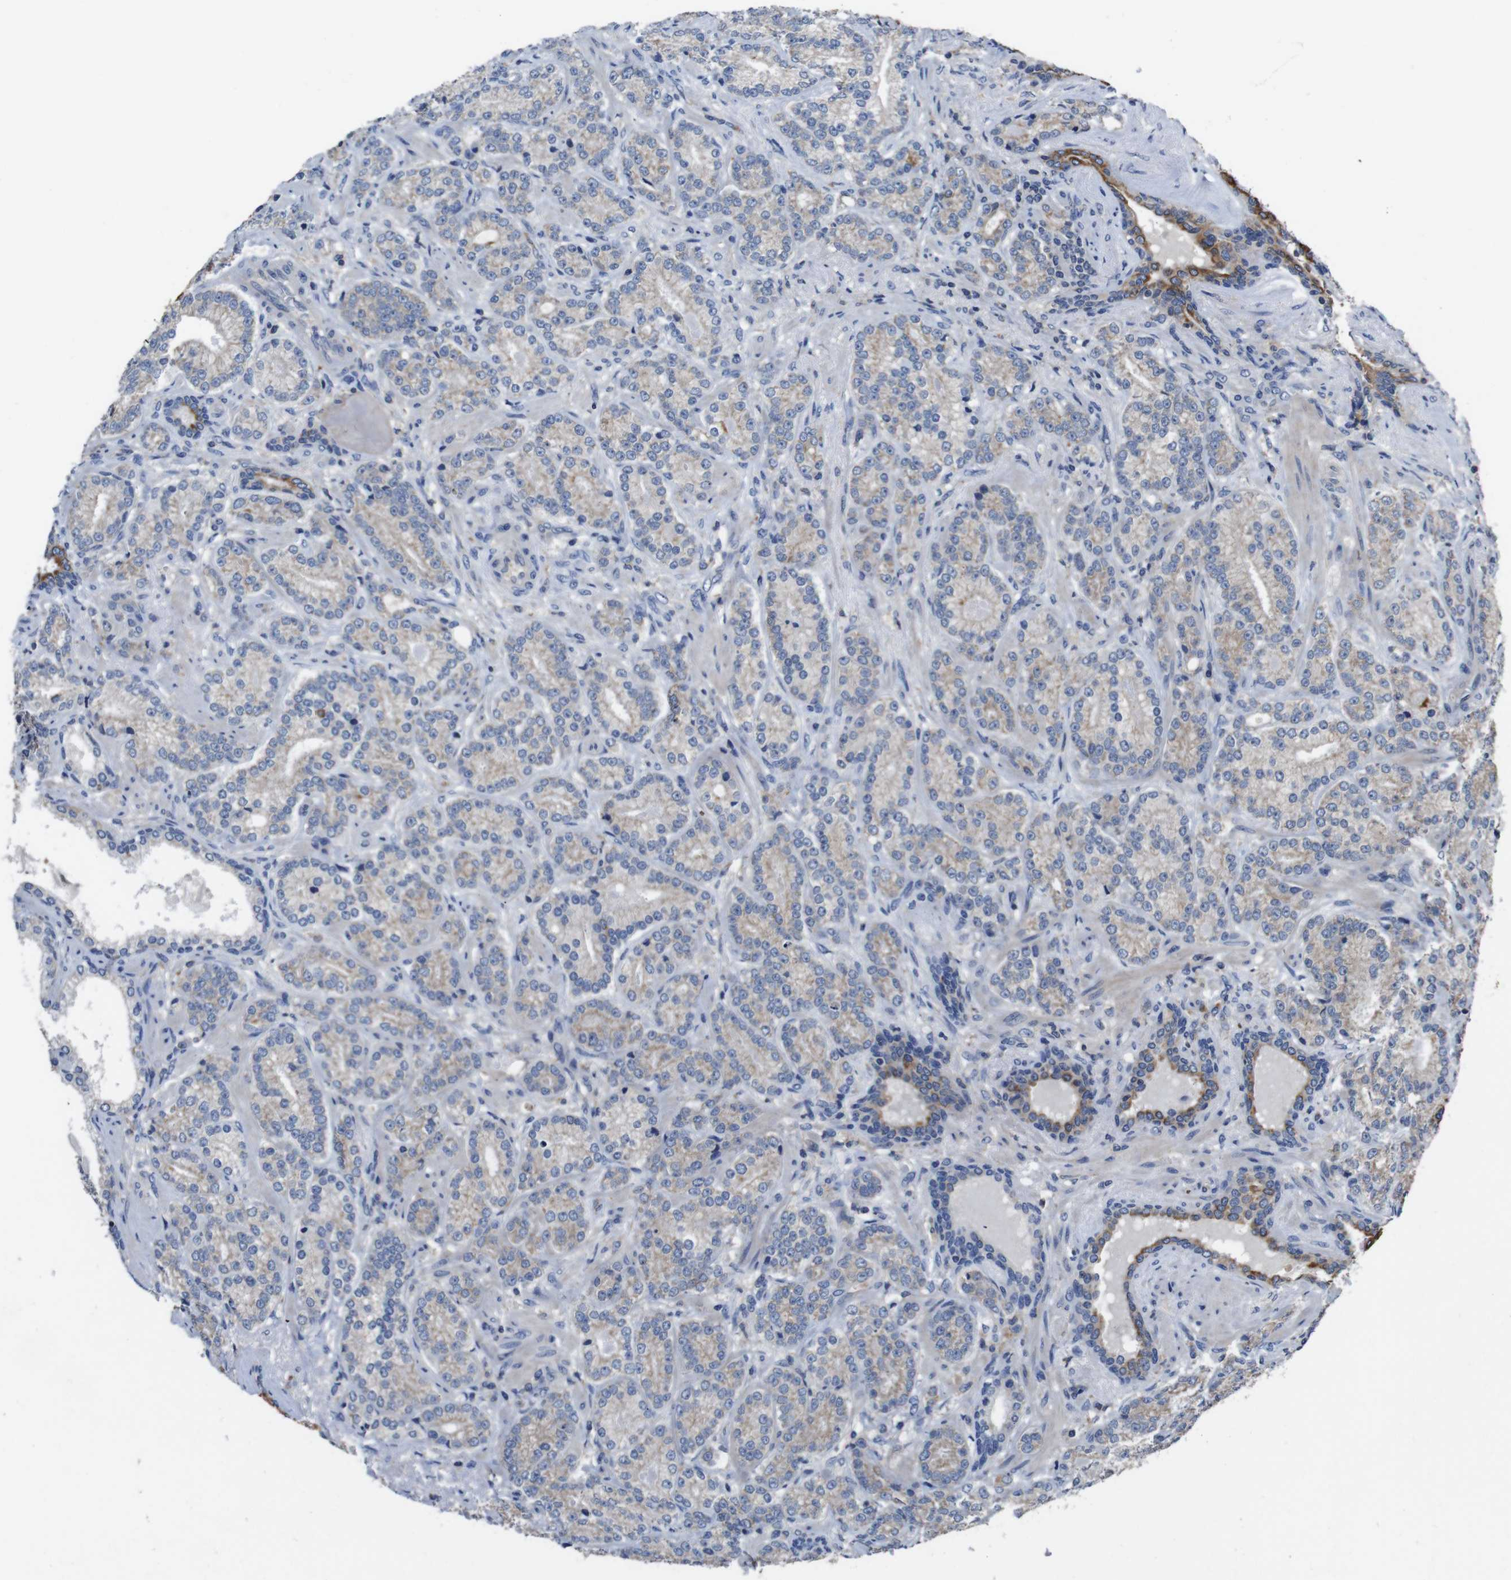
{"staining": {"intensity": "weak", "quantity": "<25%", "location": "cytoplasmic/membranous"}, "tissue": "prostate cancer", "cell_type": "Tumor cells", "image_type": "cancer", "snomed": [{"axis": "morphology", "description": "Adenocarcinoma, High grade"}, {"axis": "topography", "description": "Prostate"}], "caption": "IHC histopathology image of prostate cancer (high-grade adenocarcinoma) stained for a protein (brown), which displays no positivity in tumor cells.", "gene": "GLIPR1", "patient": {"sex": "male", "age": 61}}